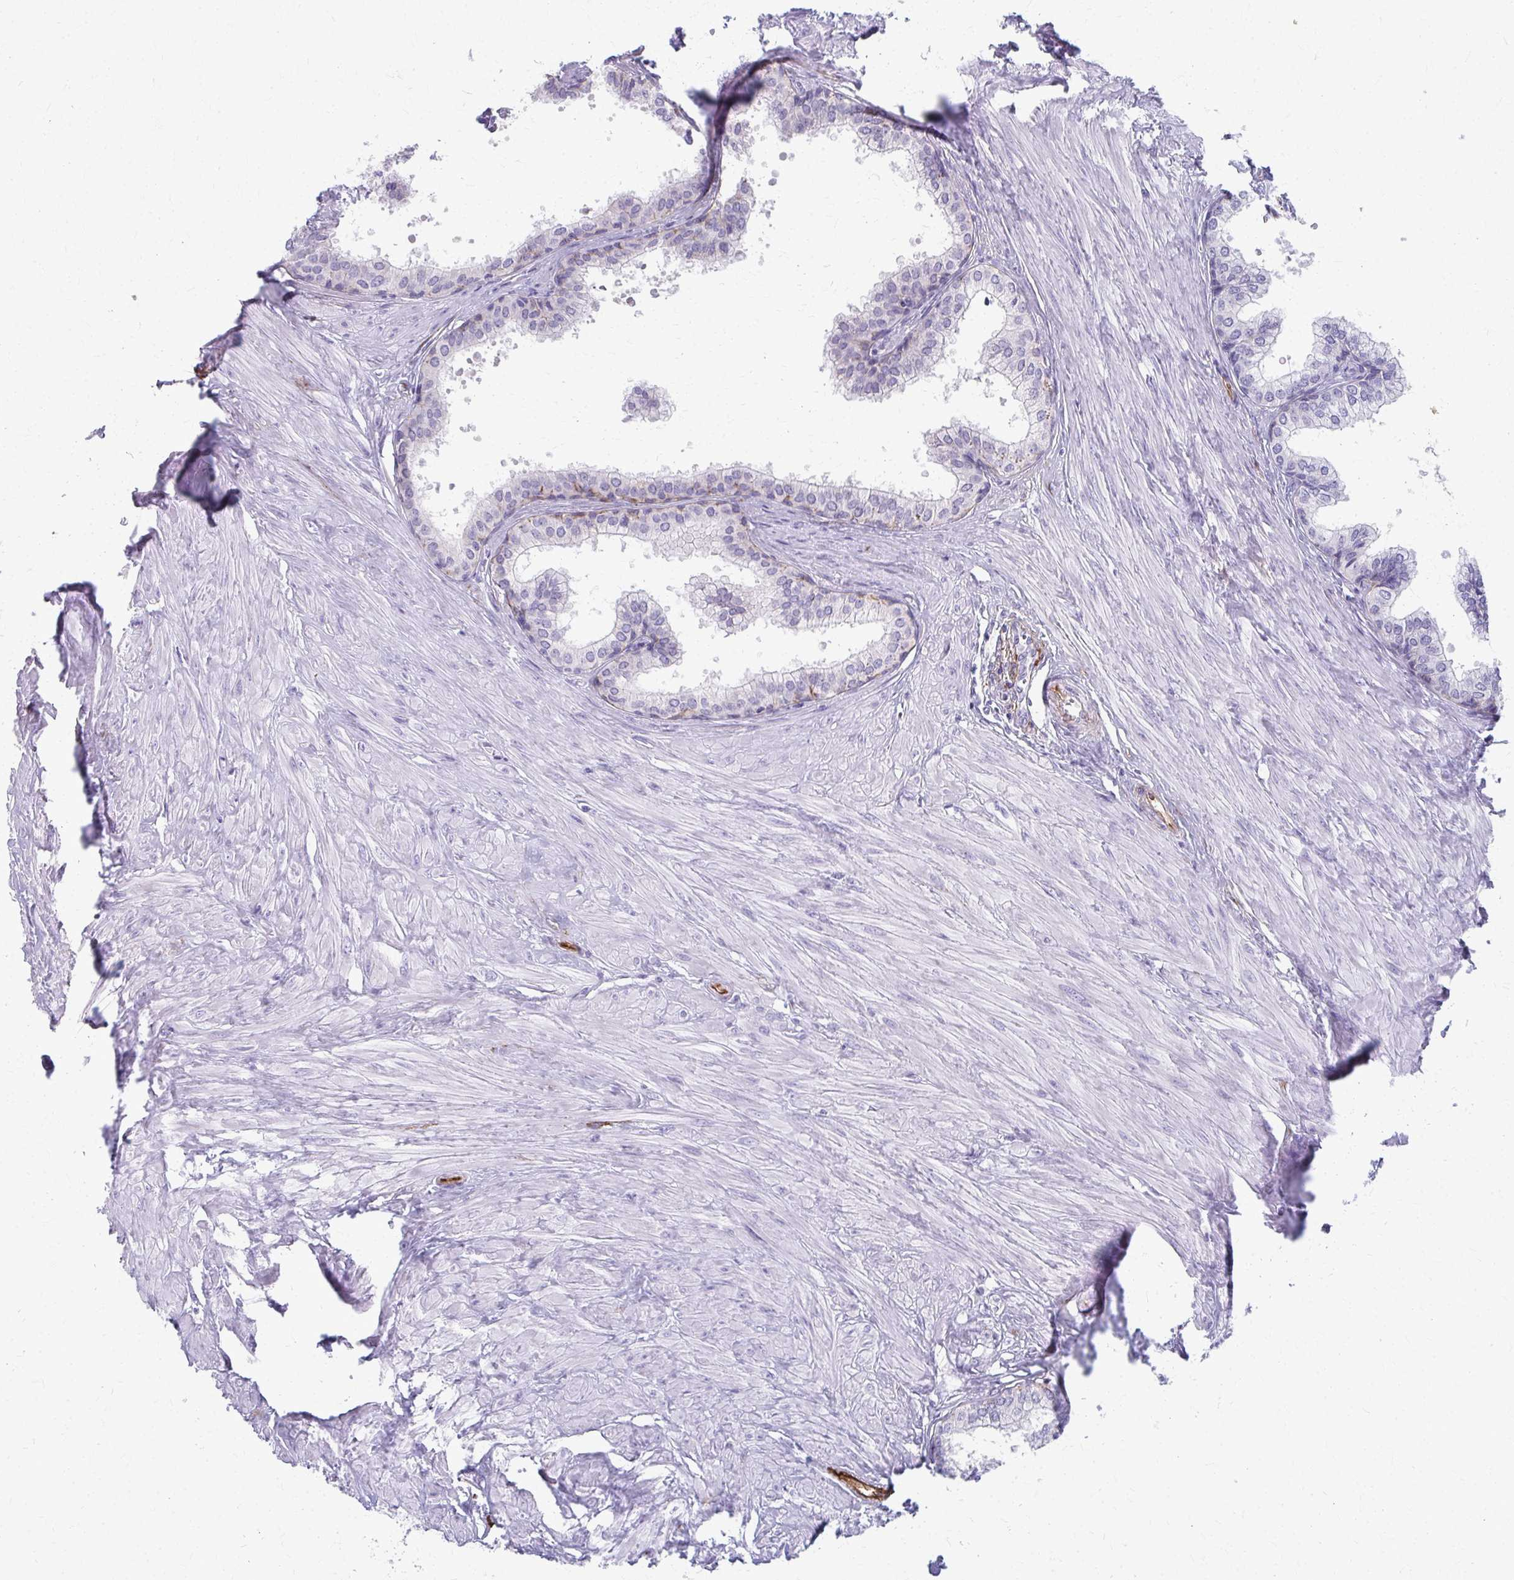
{"staining": {"intensity": "negative", "quantity": "none", "location": "none"}, "tissue": "prostate", "cell_type": "Glandular cells", "image_type": "normal", "snomed": [{"axis": "morphology", "description": "Normal tissue, NOS"}, {"axis": "topography", "description": "Prostate"}, {"axis": "topography", "description": "Peripheral nerve tissue"}], "caption": "Protein analysis of benign prostate displays no significant expression in glandular cells. (Brightfield microscopy of DAB IHC at high magnification).", "gene": "ADIPOQ", "patient": {"sex": "male", "age": 55}}